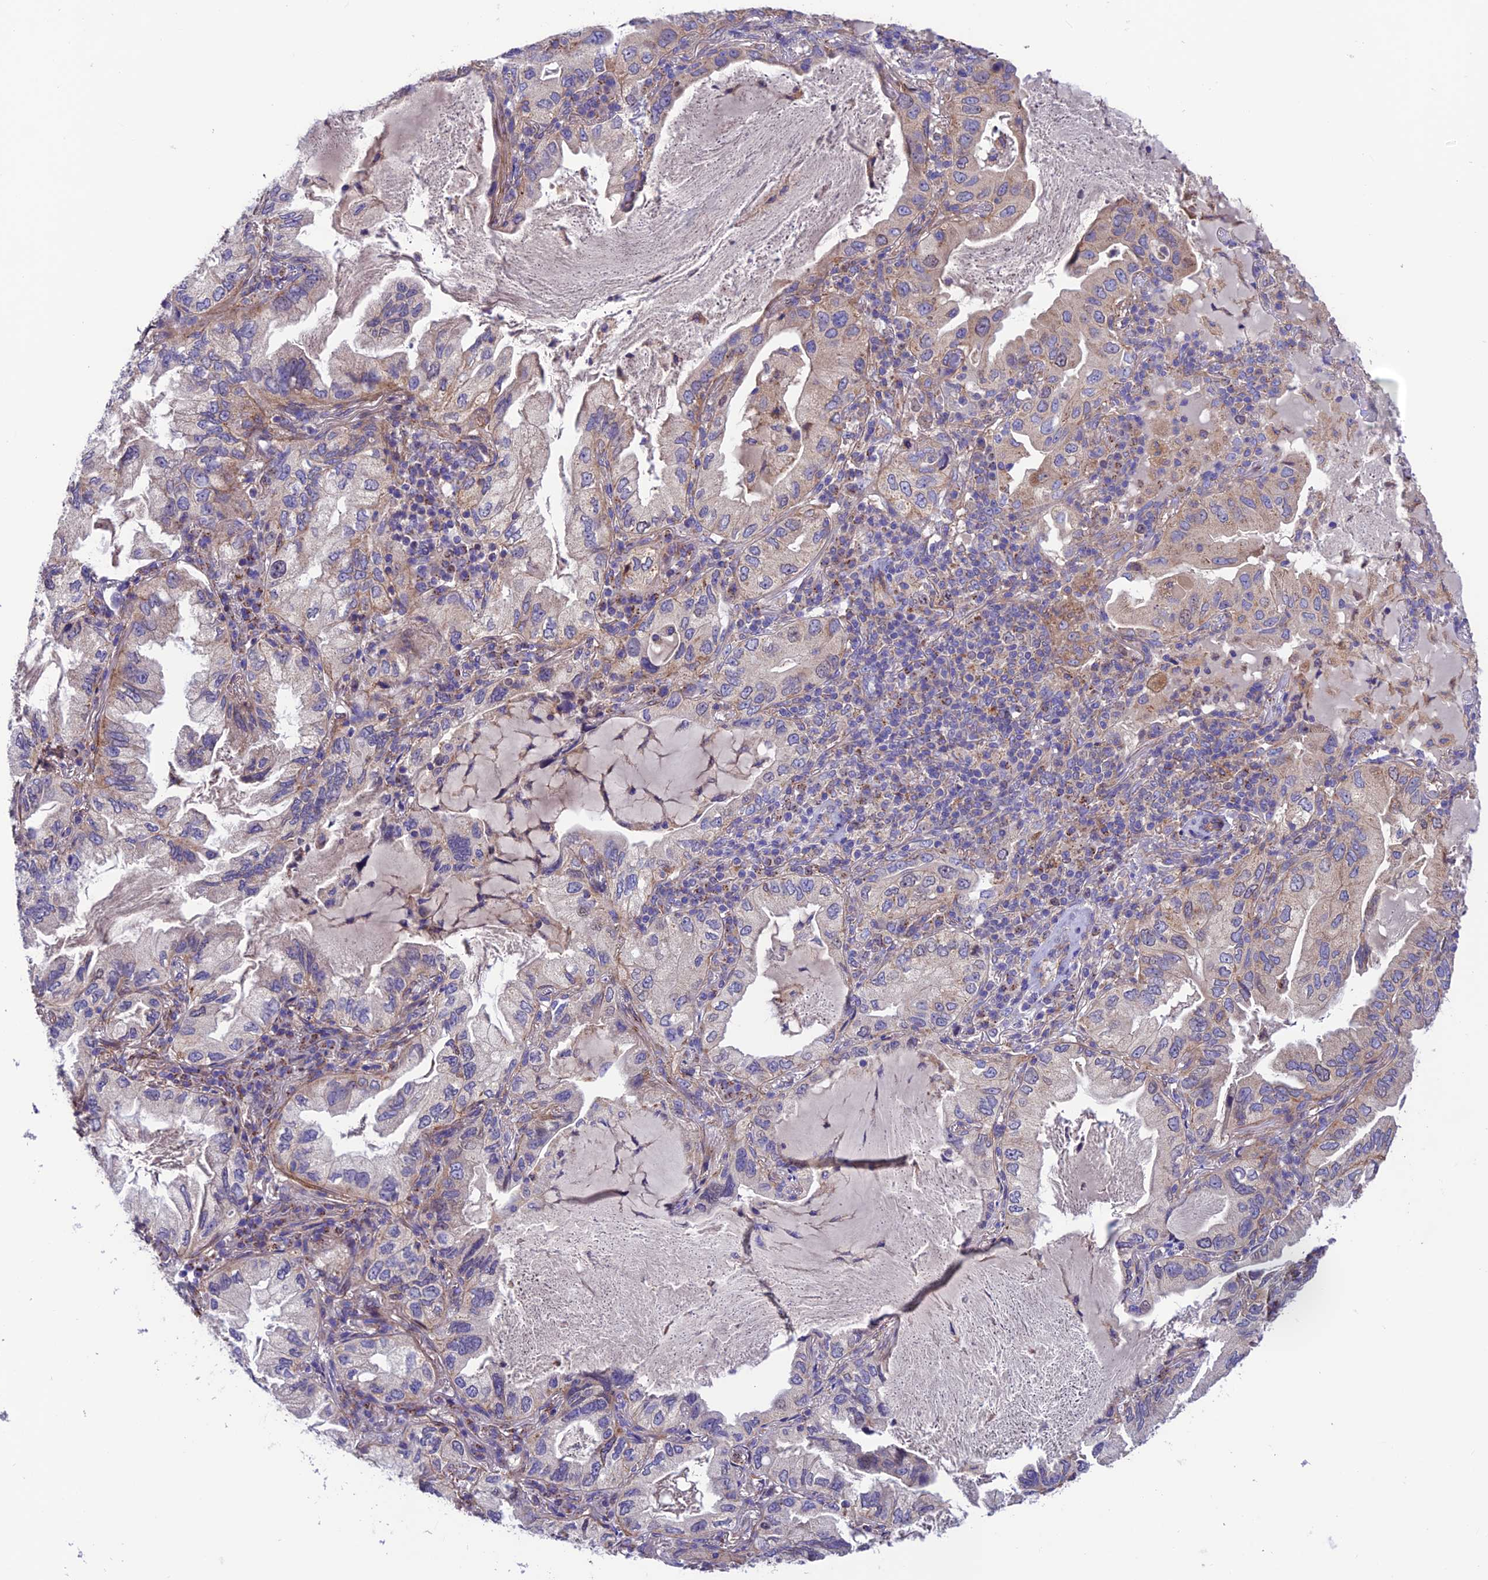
{"staining": {"intensity": "weak", "quantity": "<25%", "location": "cytoplasmic/membranous"}, "tissue": "lung cancer", "cell_type": "Tumor cells", "image_type": "cancer", "snomed": [{"axis": "morphology", "description": "Adenocarcinoma, NOS"}, {"axis": "topography", "description": "Lung"}], "caption": "Immunohistochemistry (IHC) of human lung cancer (adenocarcinoma) exhibits no positivity in tumor cells.", "gene": "VPS16", "patient": {"sex": "female", "age": 69}}